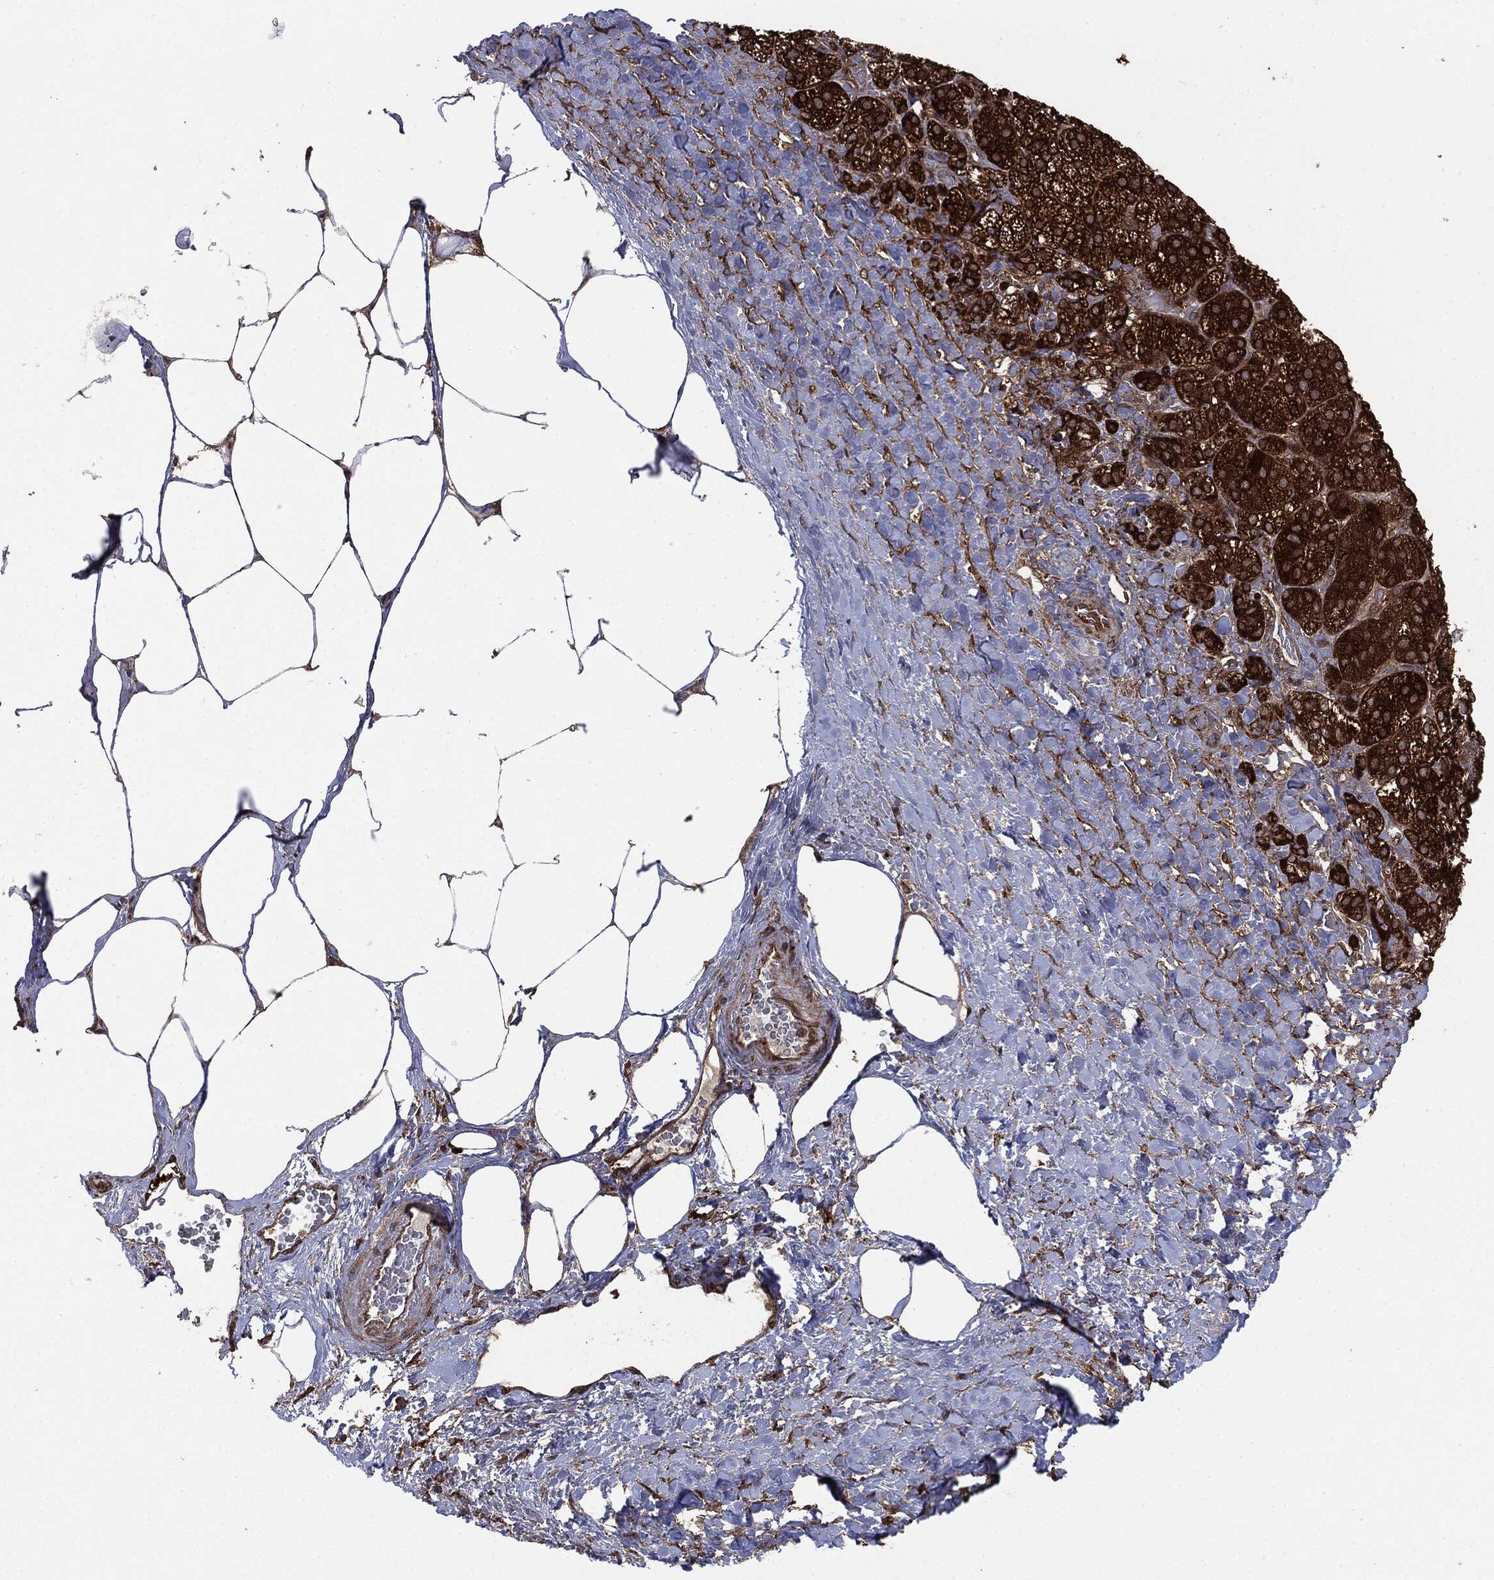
{"staining": {"intensity": "strong", "quantity": ">75%", "location": "cytoplasmic/membranous"}, "tissue": "adrenal gland", "cell_type": "Glandular cells", "image_type": "normal", "snomed": [{"axis": "morphology", "description": "Normal tissue, NOS"}, {"axis": "topography", "description": "Adrenal gland"}], "caption": "High-magnification brightfield microscopy of benign adrenal gland stained with DAB (3,3'-diaminobenzidine) (brown) and counterstained with hematoxylin (blue). glandular cells exhibit strong cytoplasmic/membranous staining is identified in about>75% of cells. Nuclei are stained in blue.", "gene": "NME1", "patient": {"sex": "male", "age": 57}}